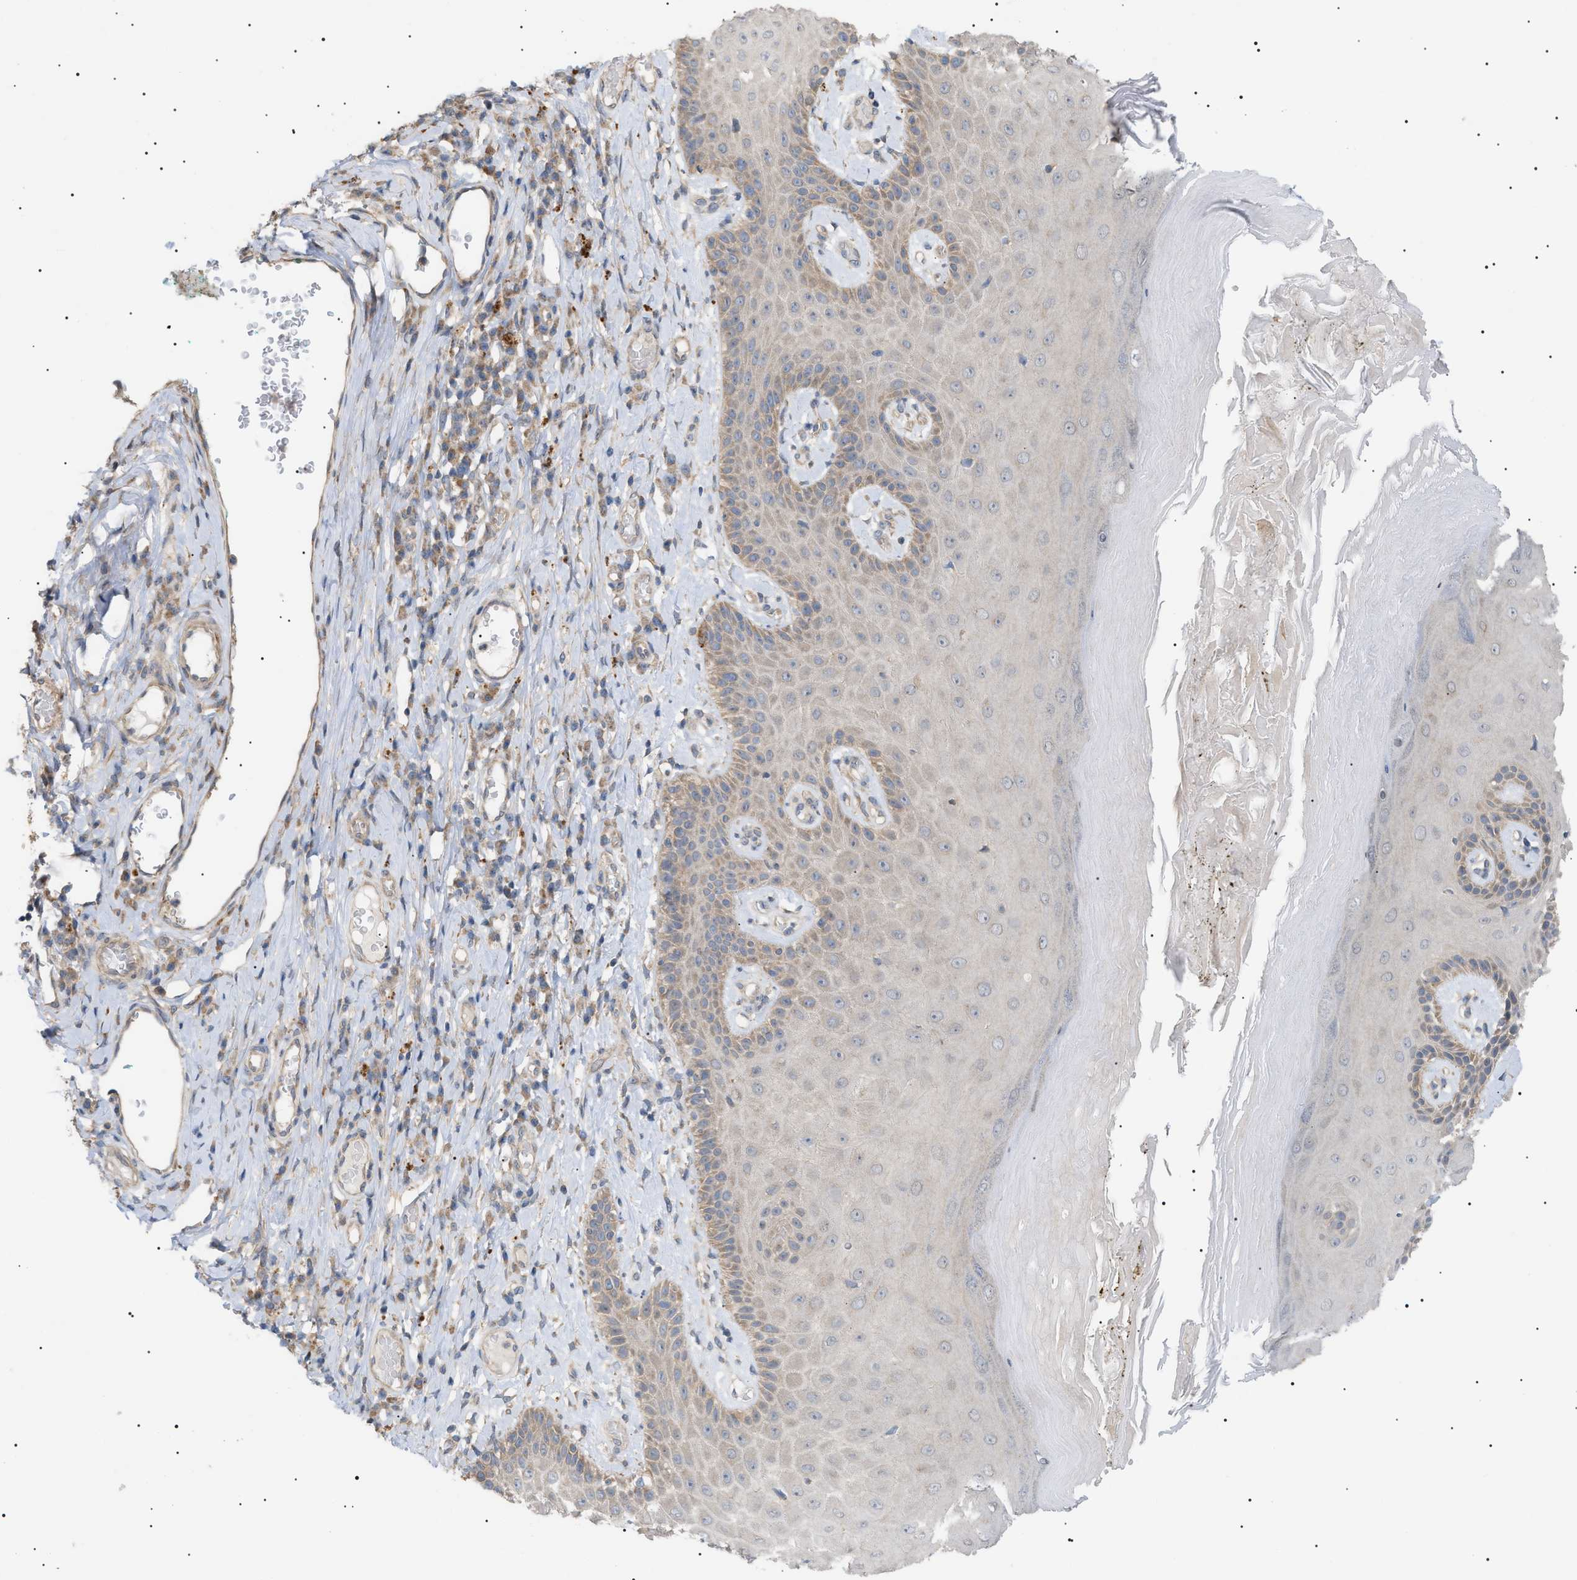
{"staining": {"intensity": "moderate", "quantity": "<25%", "location": "cytoplasmic/membranous"}, "tissue": "skin", "cell_type": "Epidermal cells", "image_type": "normal", "snomed": [{"axis": "morphology", "description": "Normal tissue, NOS"}, {"axis": "topography", "description": "Vulva"}], "caption": "This is an image of IHC staining of normal skin, which shows moderate staining in the cytoplasmic/membranous of epidermal cells.", "gene": "IRS2", "patient": {"sex": "female", "age": 73}}